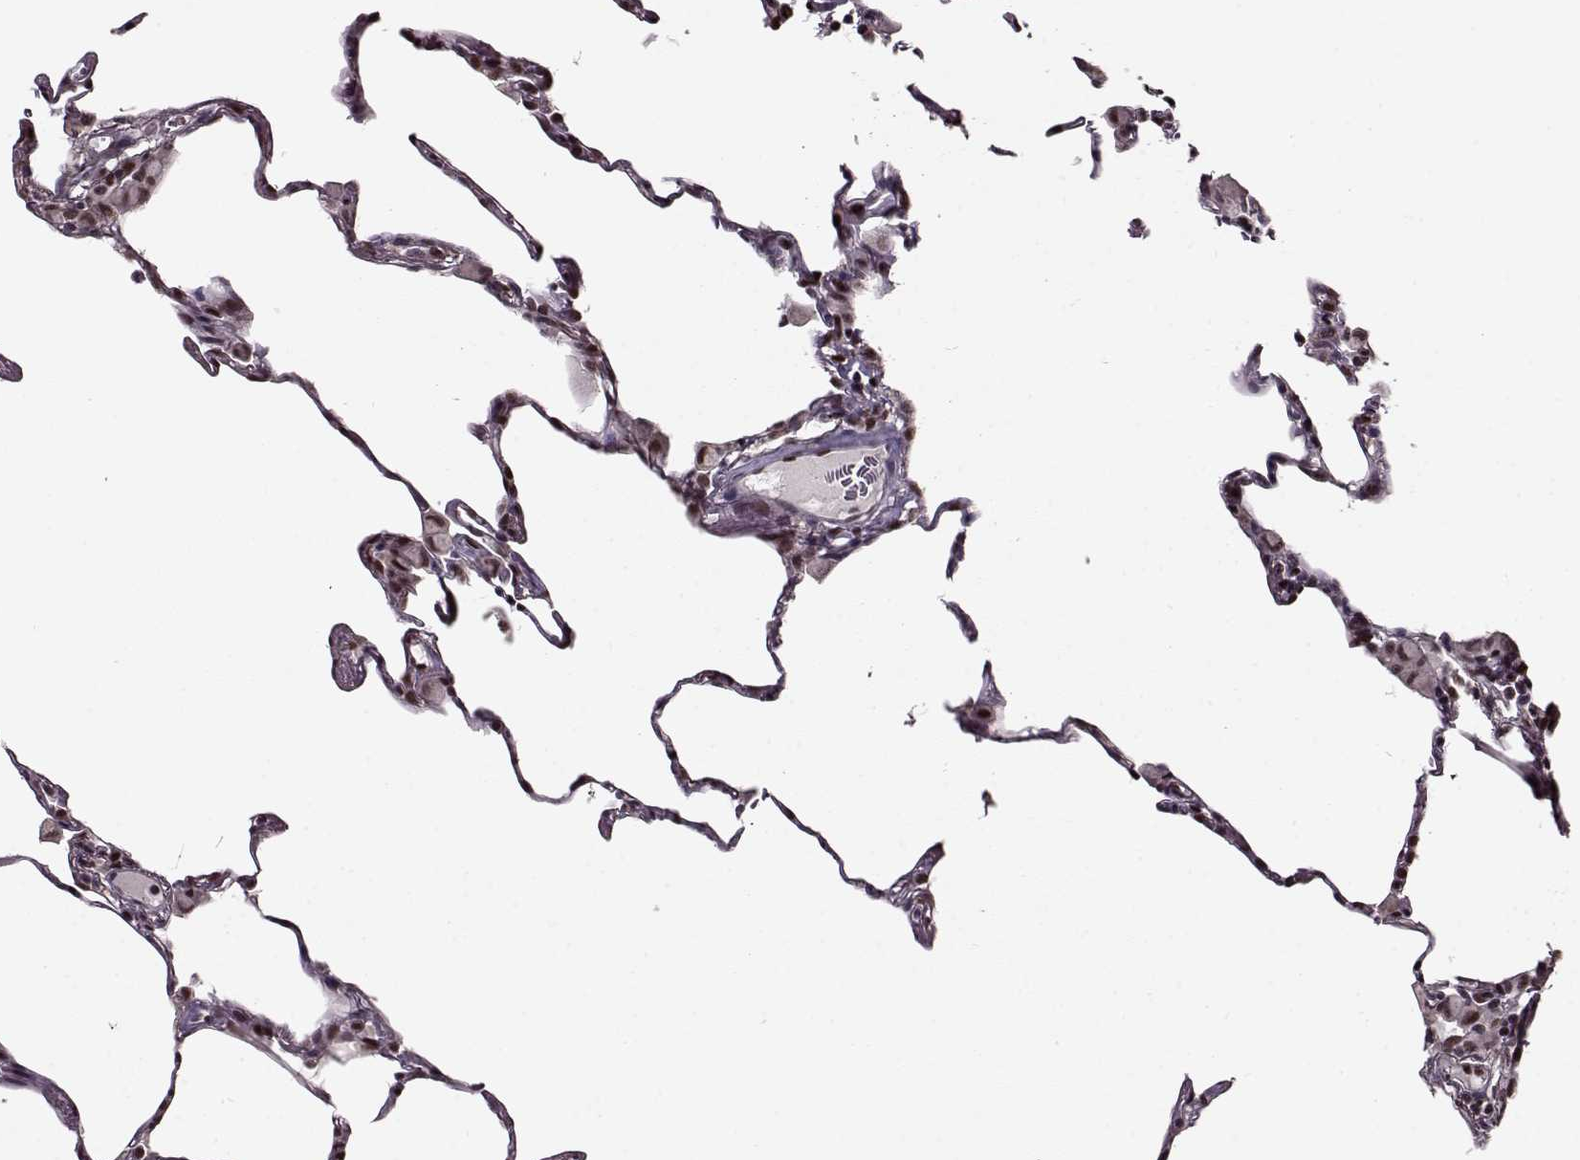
{"staining": {"intensity": "moderate", "quantity": "25%-75%", "location": "nuclear"}, "tissue": "lung", "cell_type": "Alveolar cells", "image_type": "normal", "snomed": [{"axis": "morphology", "description": "Normal tissue, NOS"}, {"axis": "topography", "description": "Lung"}], "caption": "Immunohistochemical staining of benign lung displays 25%-75% levels of moderate nuclear protein staining in about 25%-75% of alveolar cells.", "gene": "FTO", "patient": {"sex": "female", "age": 57}}